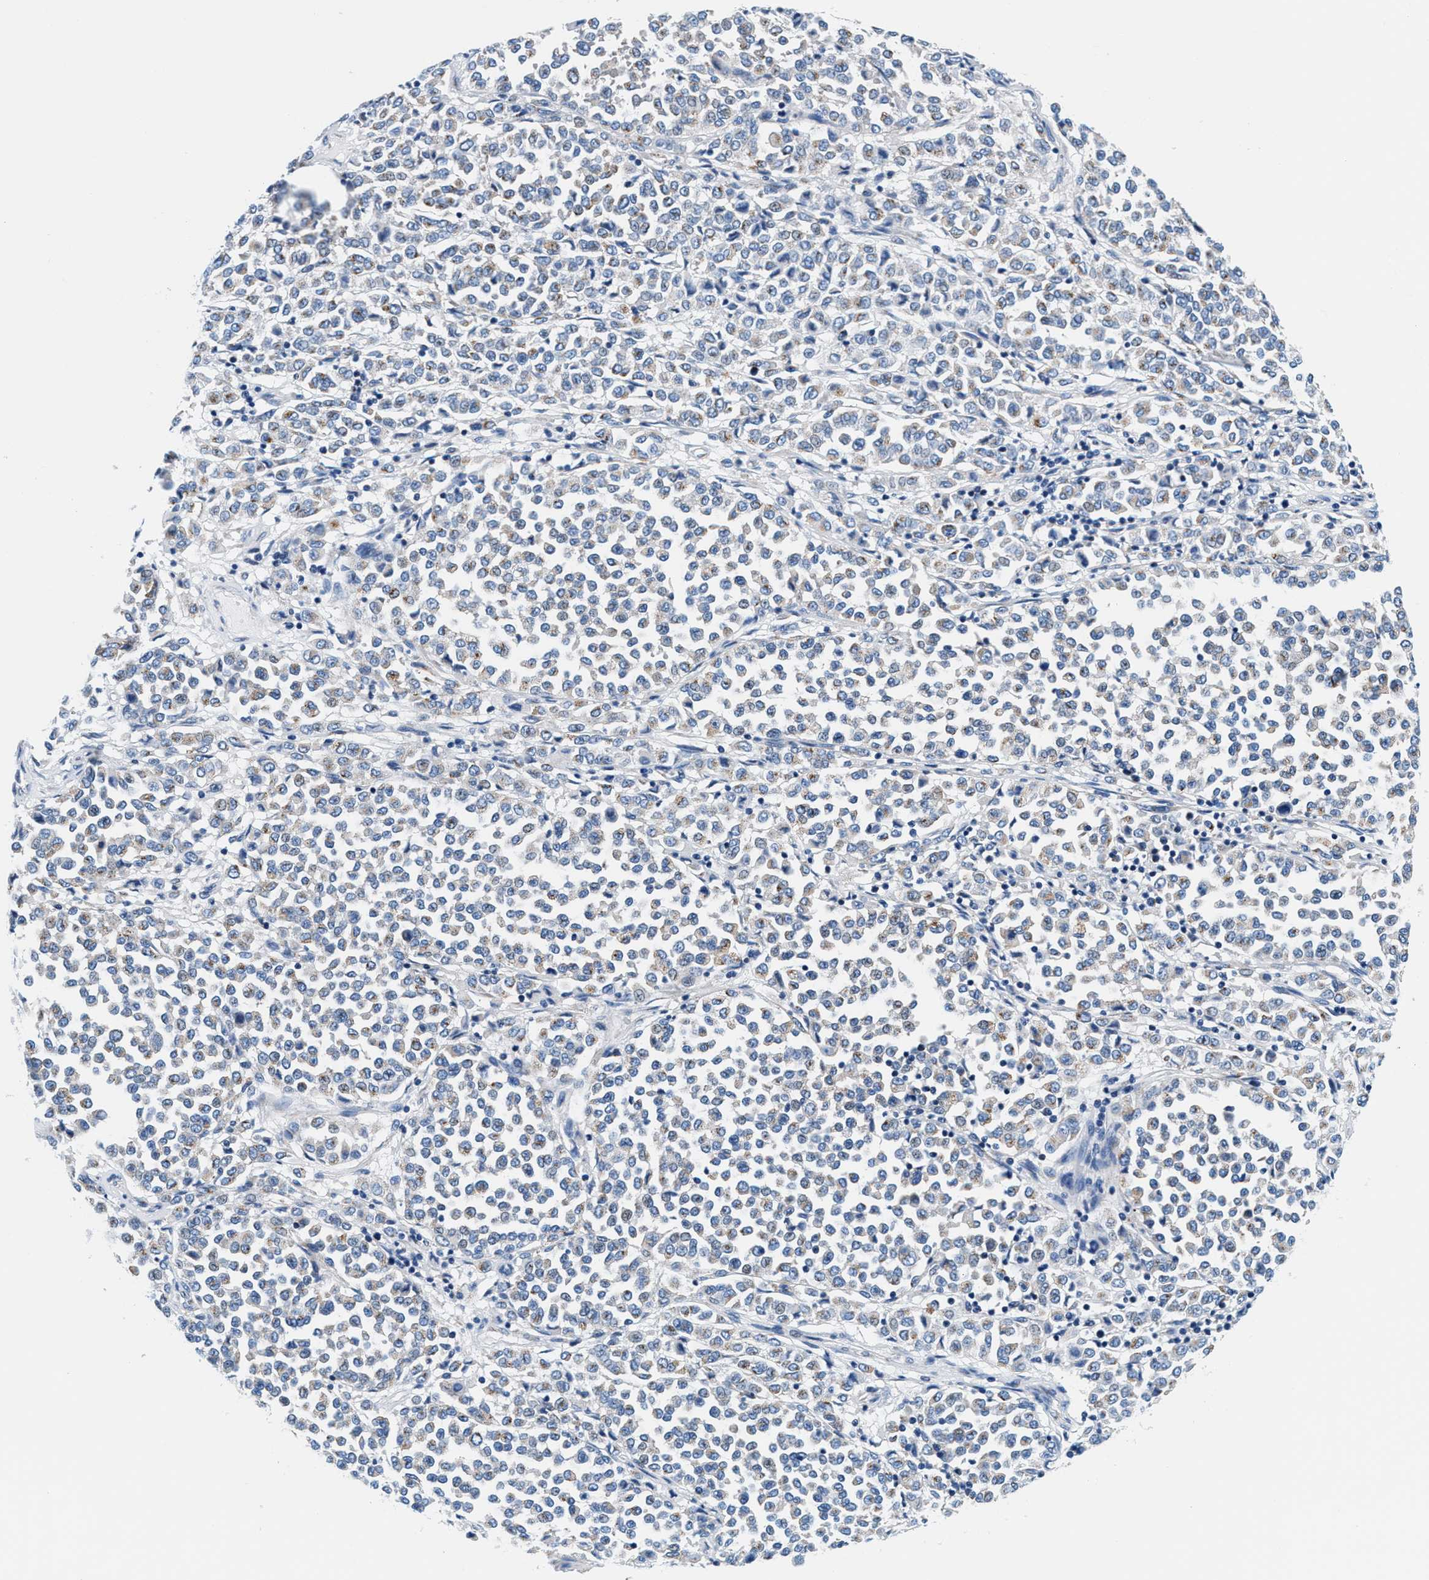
{"staining": {"intensity": "weak", "quantity": "<25%", "location": "cytoplasmic/membranous"}, "tissue": "melanoma", "cell_type": "Tumor cells", "image_type": "cancer", "snomed": [{"axis": "morphology", "description": "Malignant melanoma, Metastatic site"}, {"axis": "topography", "description": "Pancreas"}], "caption": "DAB (3,3'-diaminobenzidine) immunohistochemical staining of melanoma reveals no significant staining in tumor cells.", "gene": "VPS53", "patient": {"sex": "female", "age": 30}}